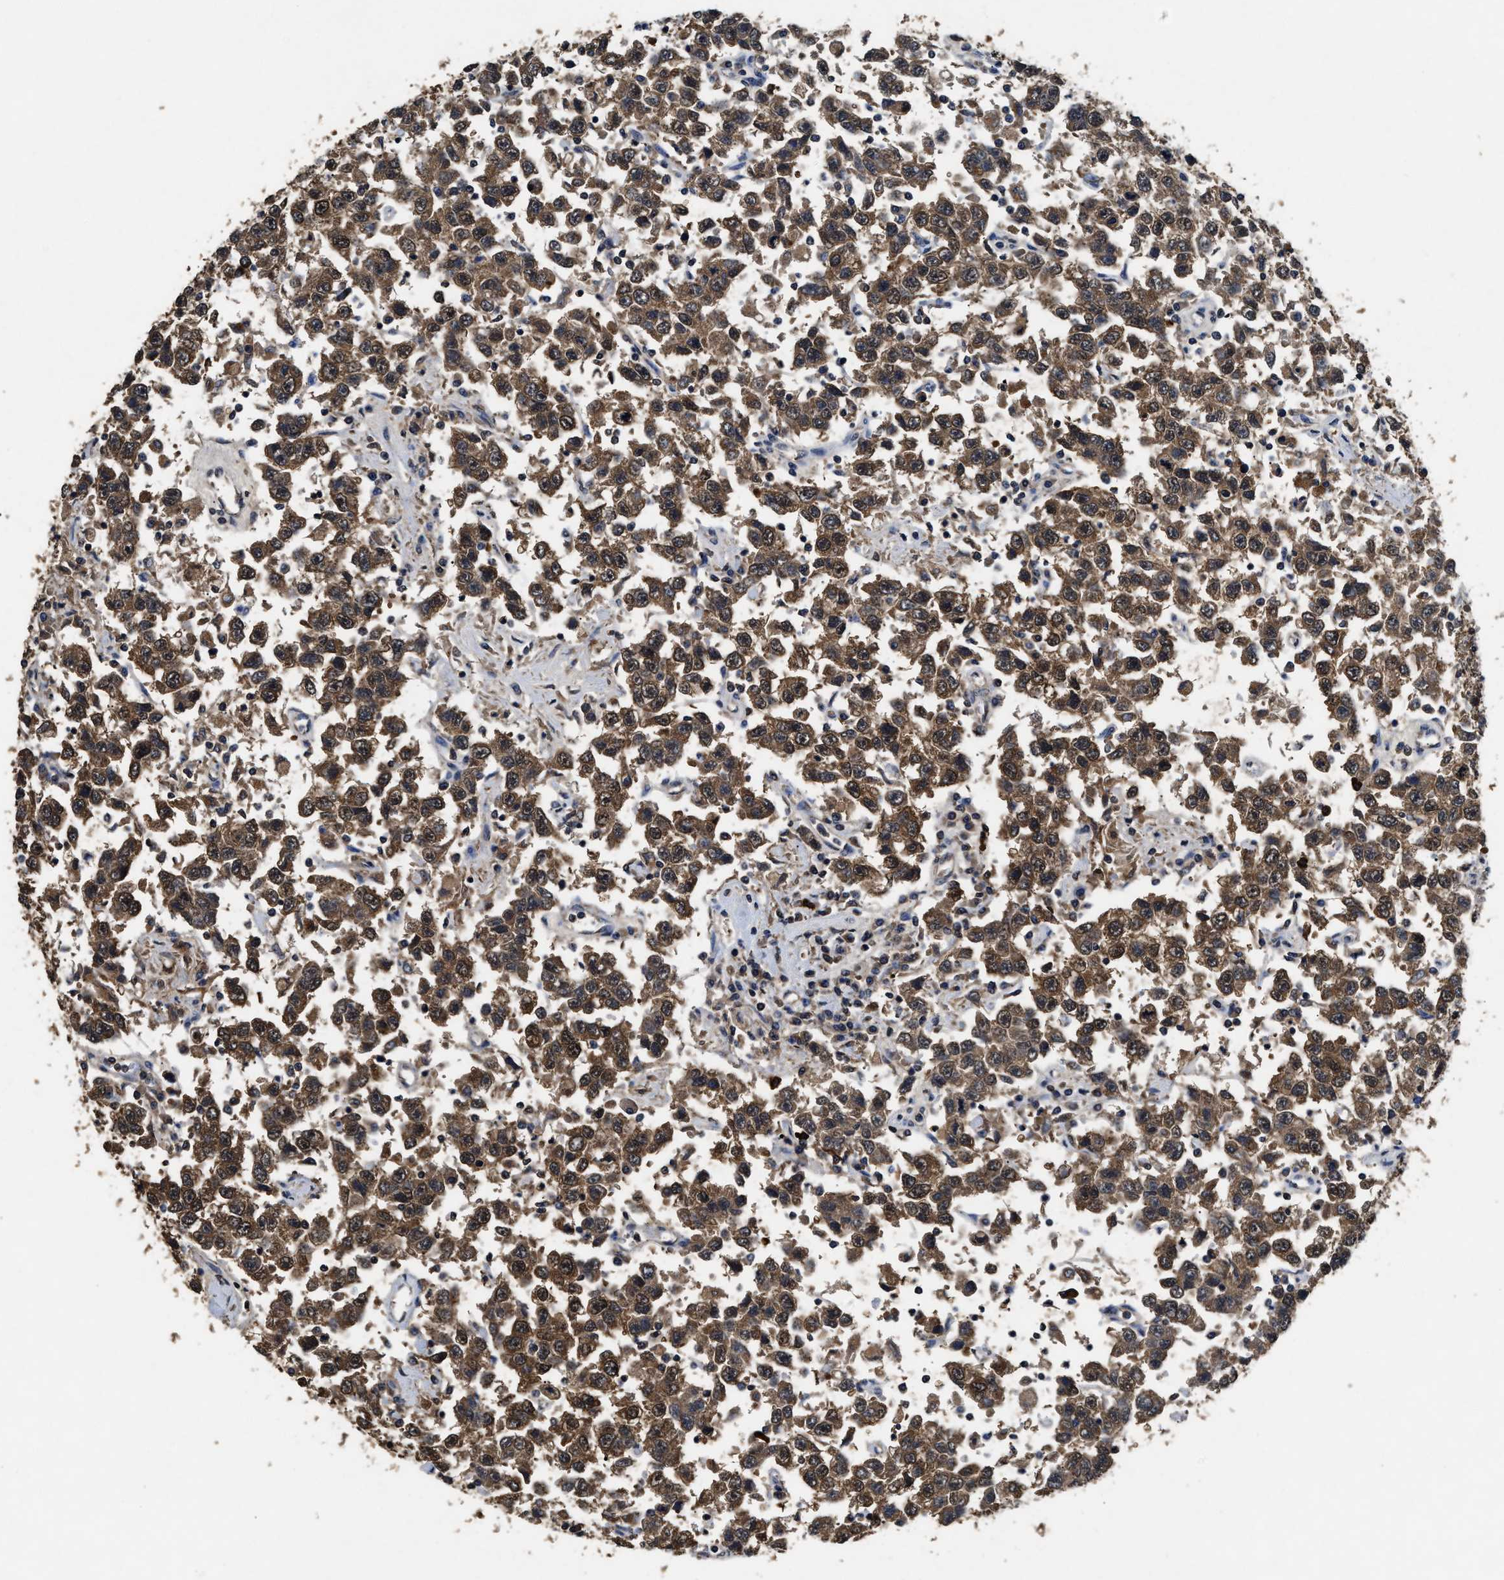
{"staining": {"intensity": "moderate", "quantity": ">75%", "location": "cytoplasmic/membranous,nuclear"}, "tissue": "testis cancer", "cell_type": "Tumor cells", "image_type": "cancer", "snomed": [{"axis": "morphology", "description": "Seminoma, NOS"}, {"axis": "topography", "description": "Testis"}], "caption": "Approximately >75% of tumor cells in human testis cancer show moderate cytoplasmic/membranous and nuclear protein expression as visualized by brown immunohistochemical staining.", "gene": "ACAT2", "patient": {"sex": "male", "age": 41}}